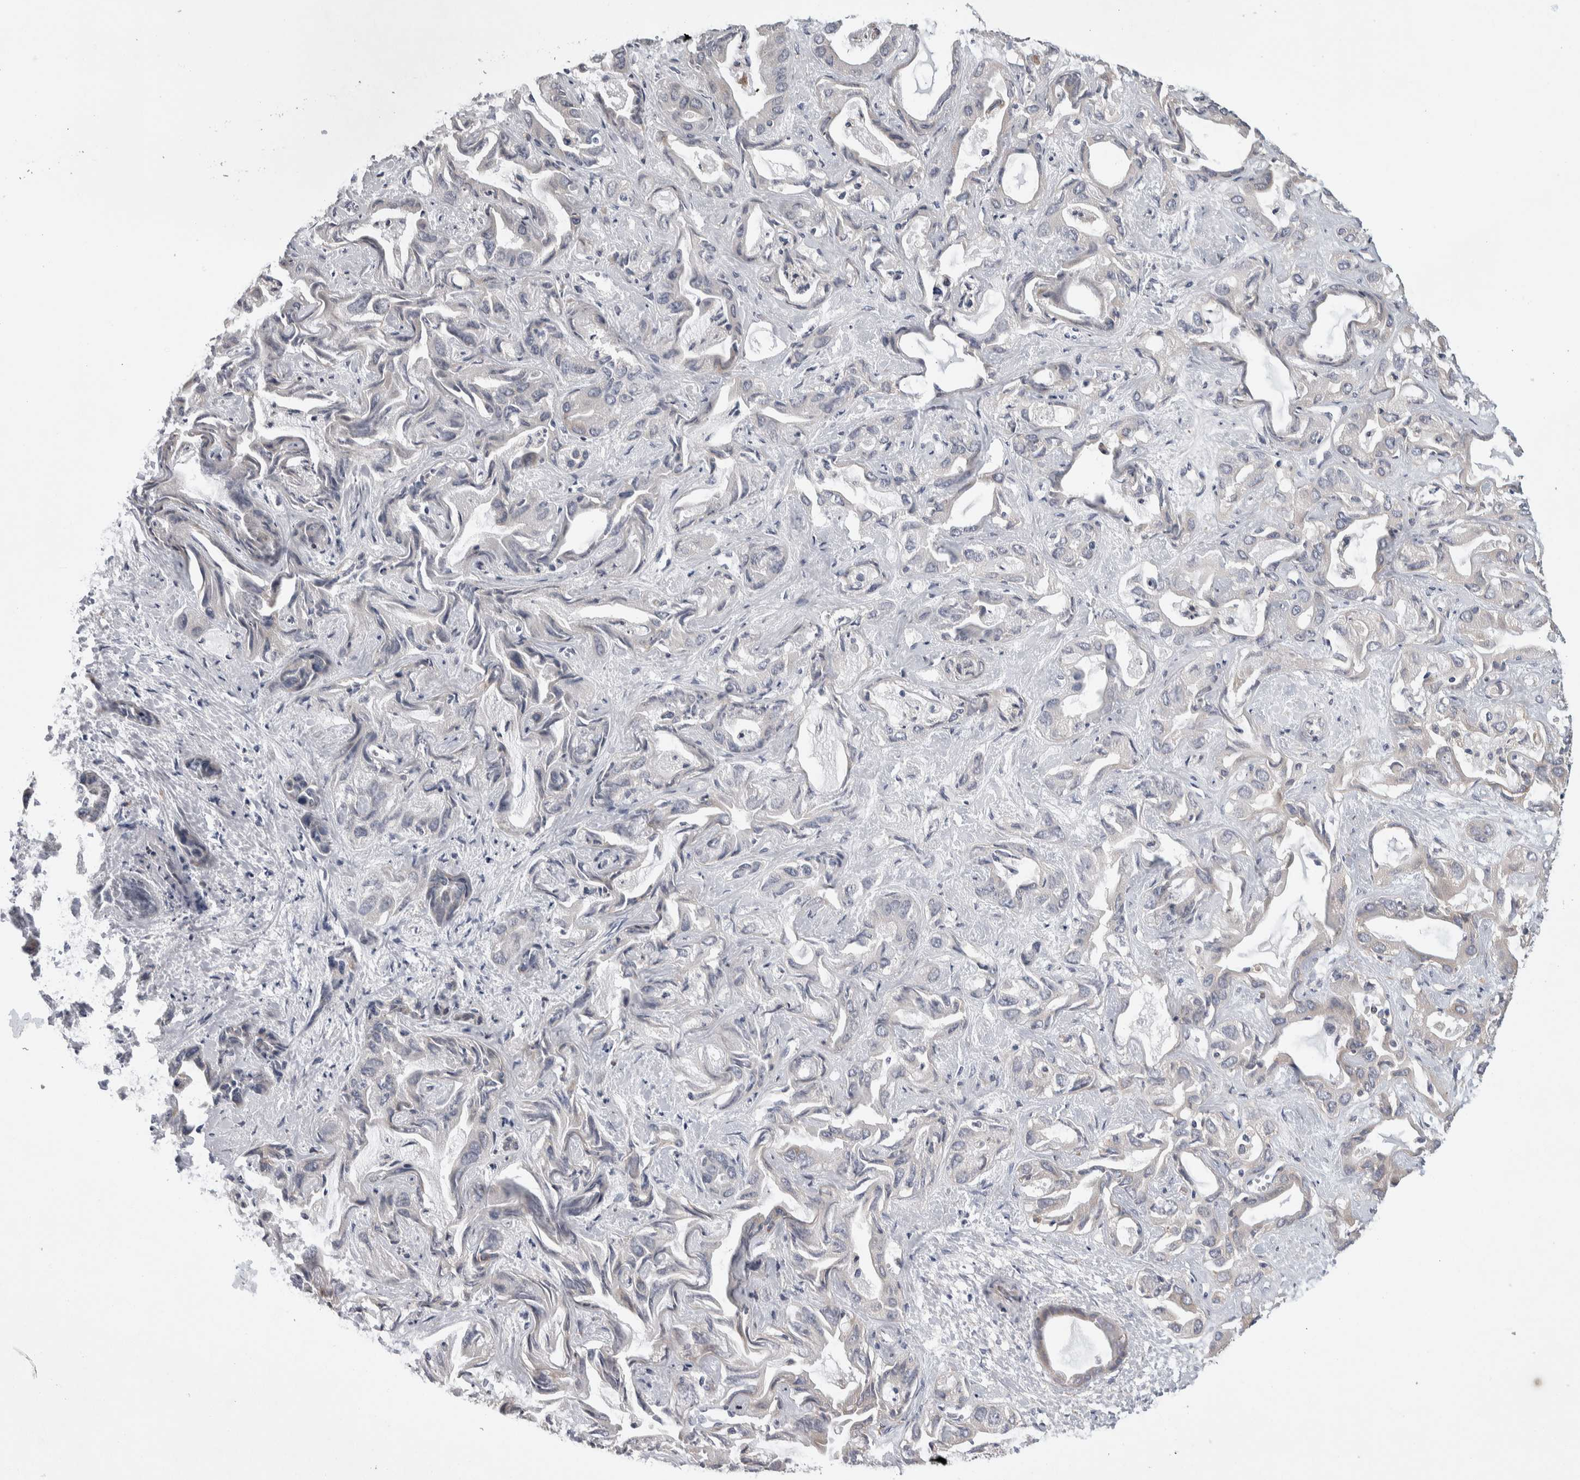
{"staining": {"intensity": "weak", "quantity": "25%-75%", "location": "cytoplasmic/membranous"}, "tissue": "liver cancer", "cell_type": "Tumor cells", "image_type": "cancer", "snomed": [{"axis": "morphology", "description": "Cholangiocarcinoma"}, {"axis": "topography", "description": "Liver"}], "caption": "Immunohistochemistry image of human liver cancer stained for a protein (brown), which exhibits low levels of weak cytoplasmic/membranous positivity in about 25%-75% of tumor cells.", "gene": "IBTK", "patient": {"sex": "female", "age": 52}}